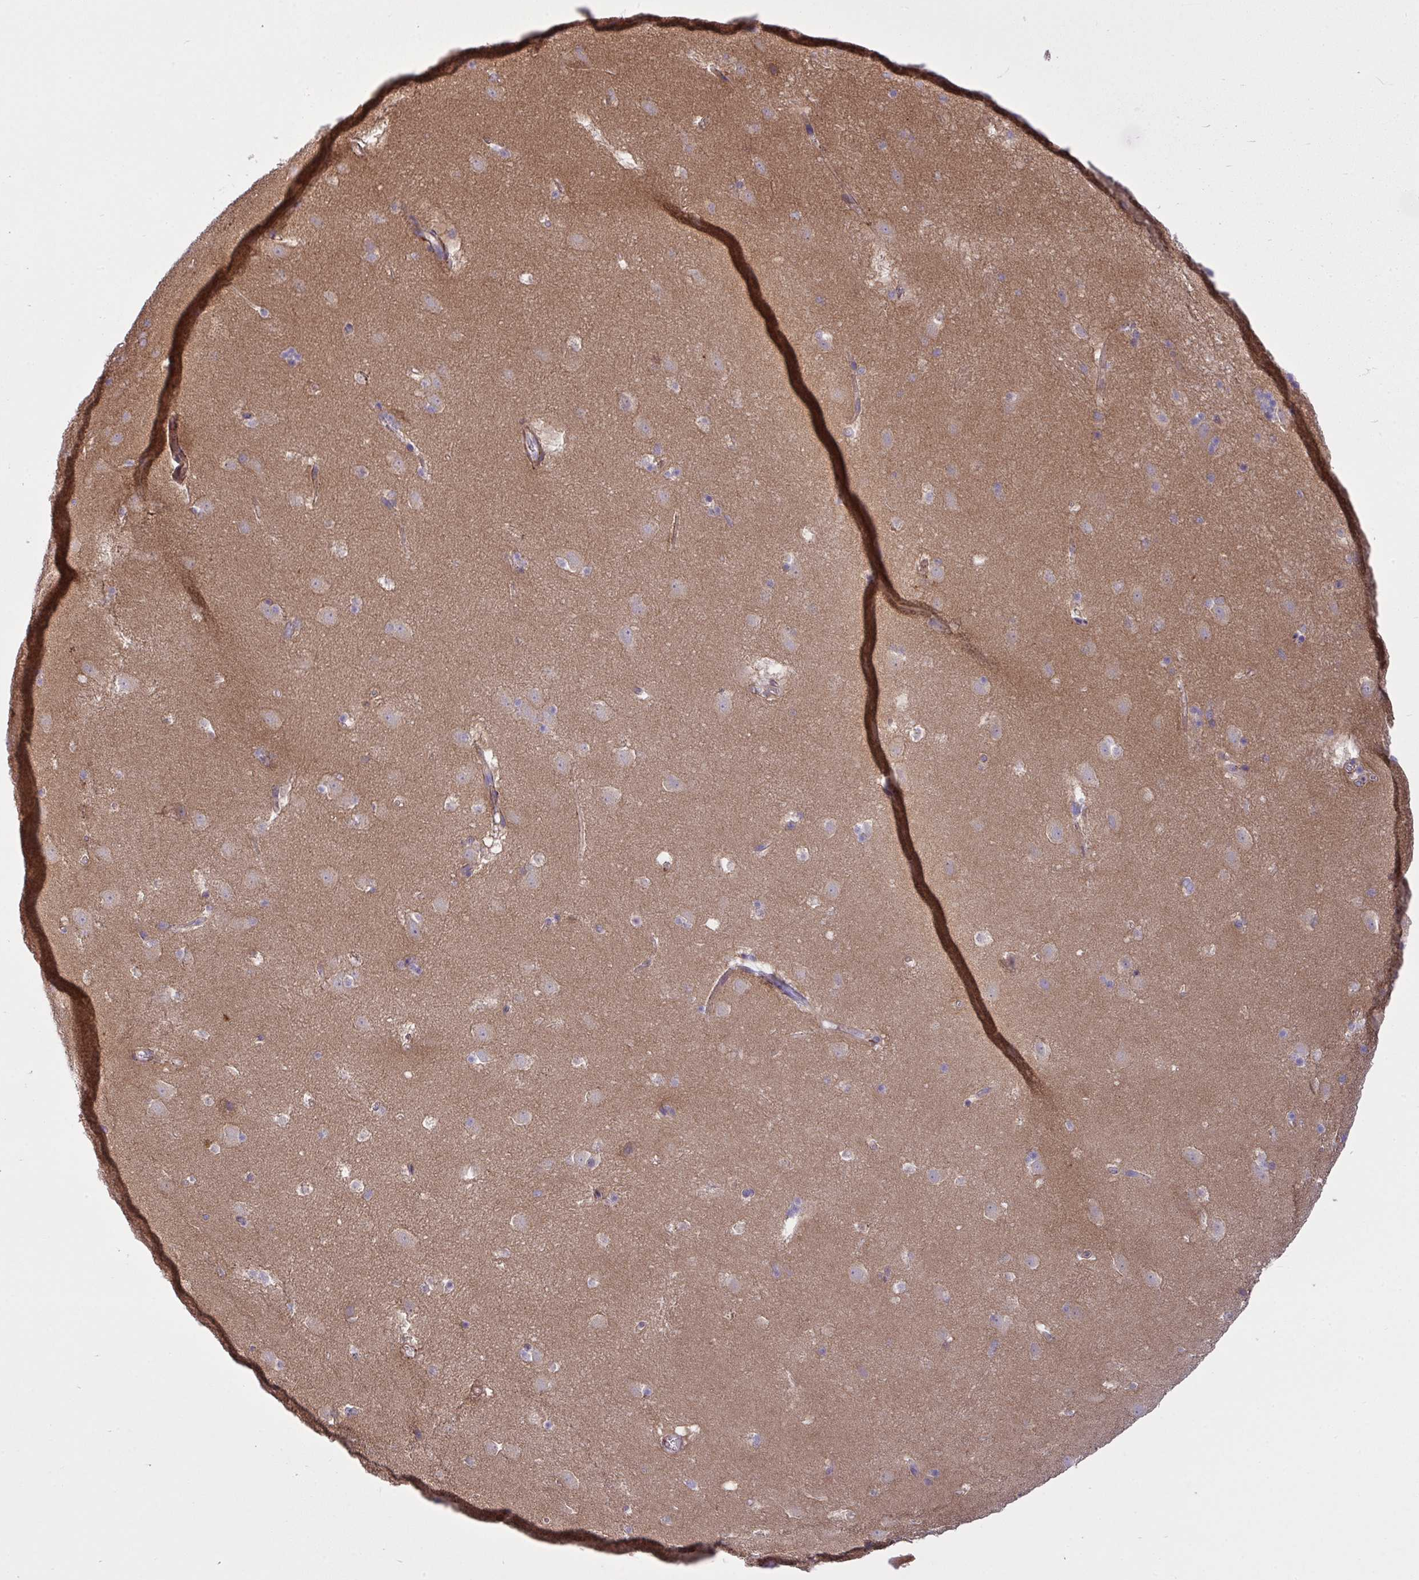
{"staining": {"intensity": "negative", "quantity": "none", "location": "none"}, "tissue": "caudate", "cell_type": "Glial cells", "image_type": "normal", "snomed": [{"axis": "morphology", "description": "Normal tissue, NOS"}, {"axis": "topography", "description": "Lateral ventricle wall"}], "caption": "Immunohistochemical staining of benign human caudate exhibits no significant expression in glial cells.", "gene": "GRB14", "patient": {"sex": "male", "age": 37}}